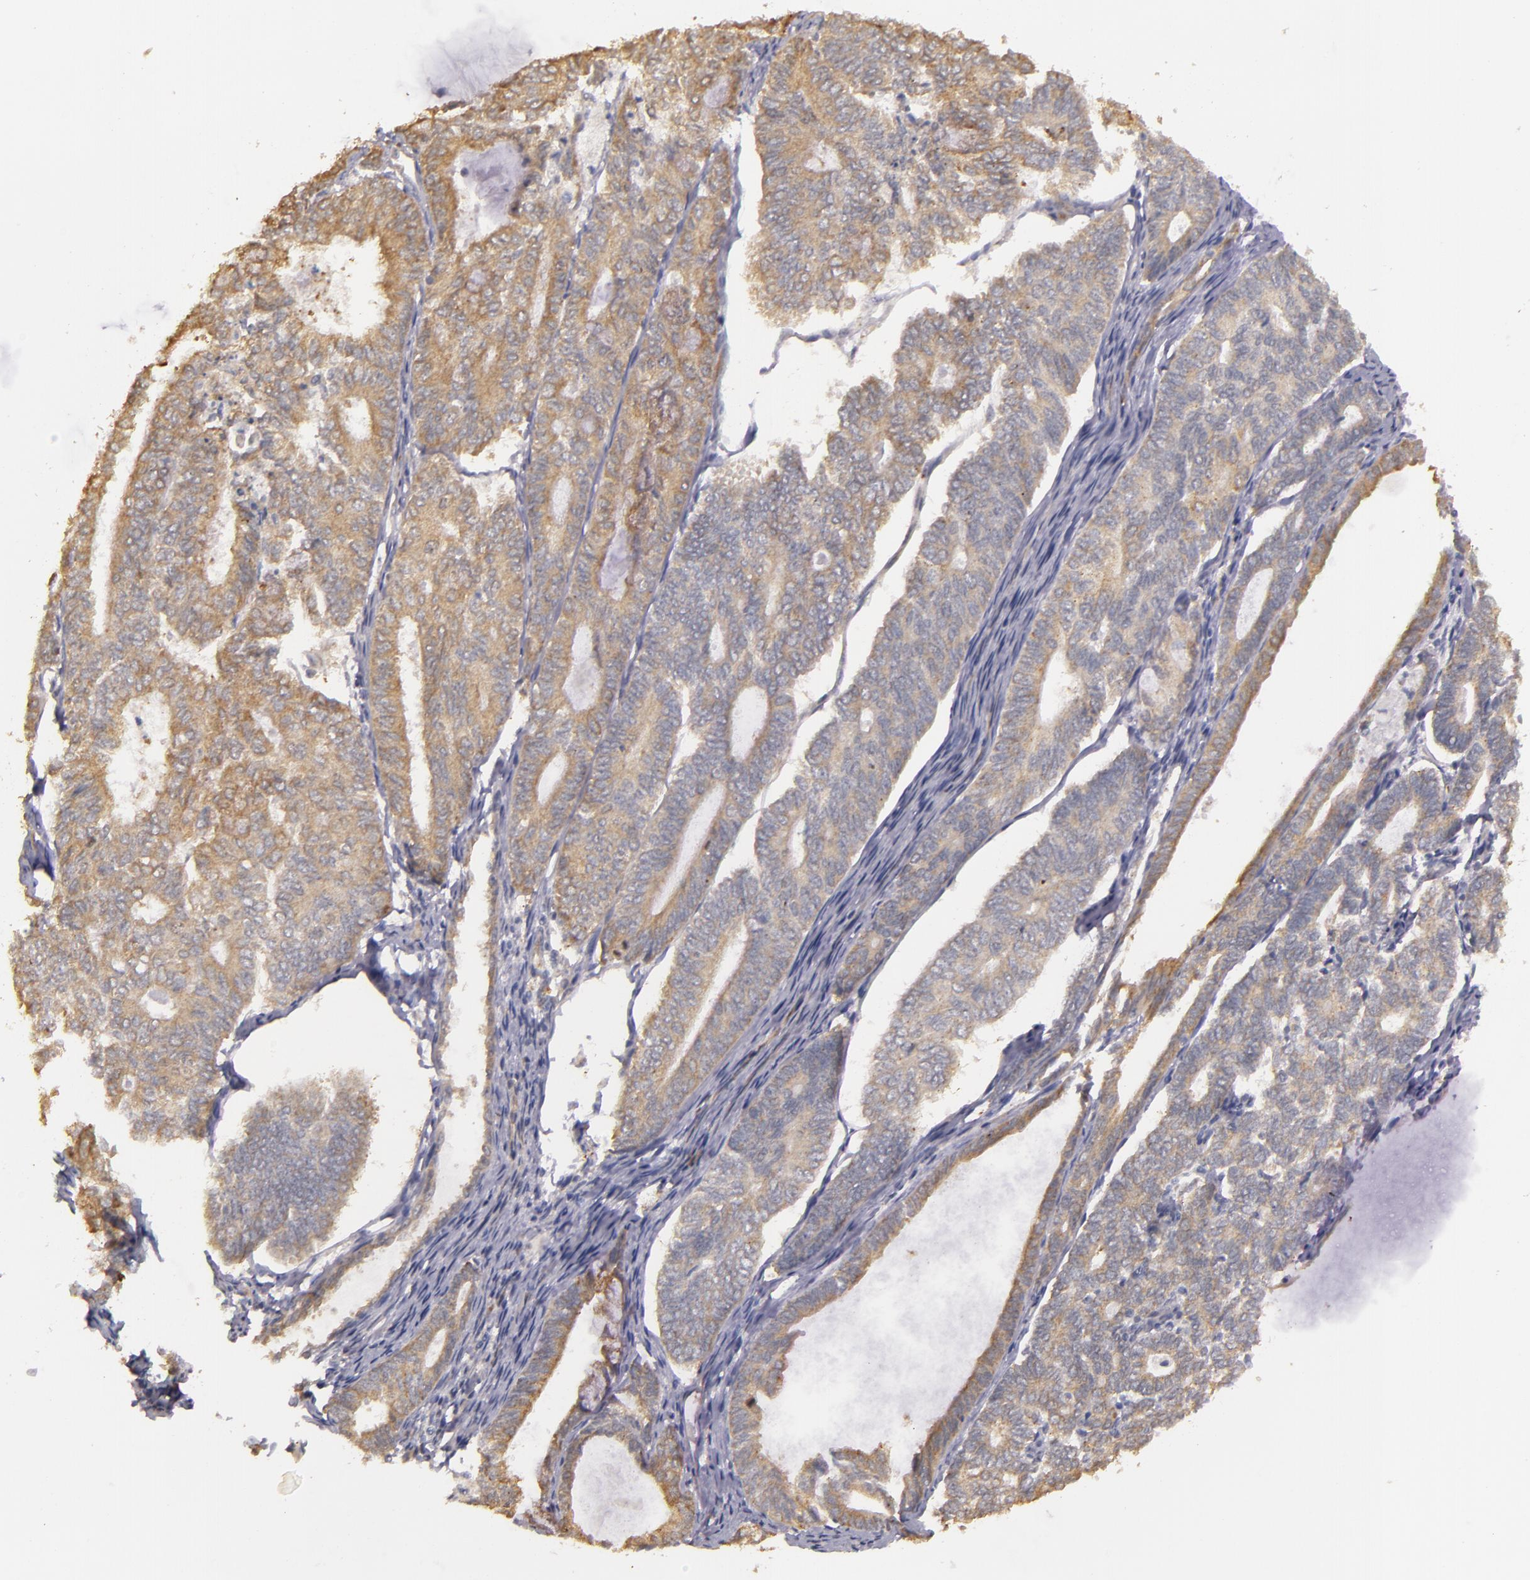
{"staining": {"intensity": "weak", "quantity": ">75%", "location": "cytoplasmic/membranous"}, "tissue": "endometrial cancer", "cell_type": "Tumor cells", "image_type": "cancer", "snomed": [{"axis": "morphology", "description": "Adenocarcinoma, NOS"}, {"axis": "topography", "description": "Endometrium"}], "caption": "This photomicrograph demonstrates immunohistochemistry staining of endometrial cancer (adenocarcinoma), with low weak cytoplasmic/membranous positivity in about >75% of tumor cells.", "gene": "SYTL4", "patient": {"sex": "female", "age": 59}}